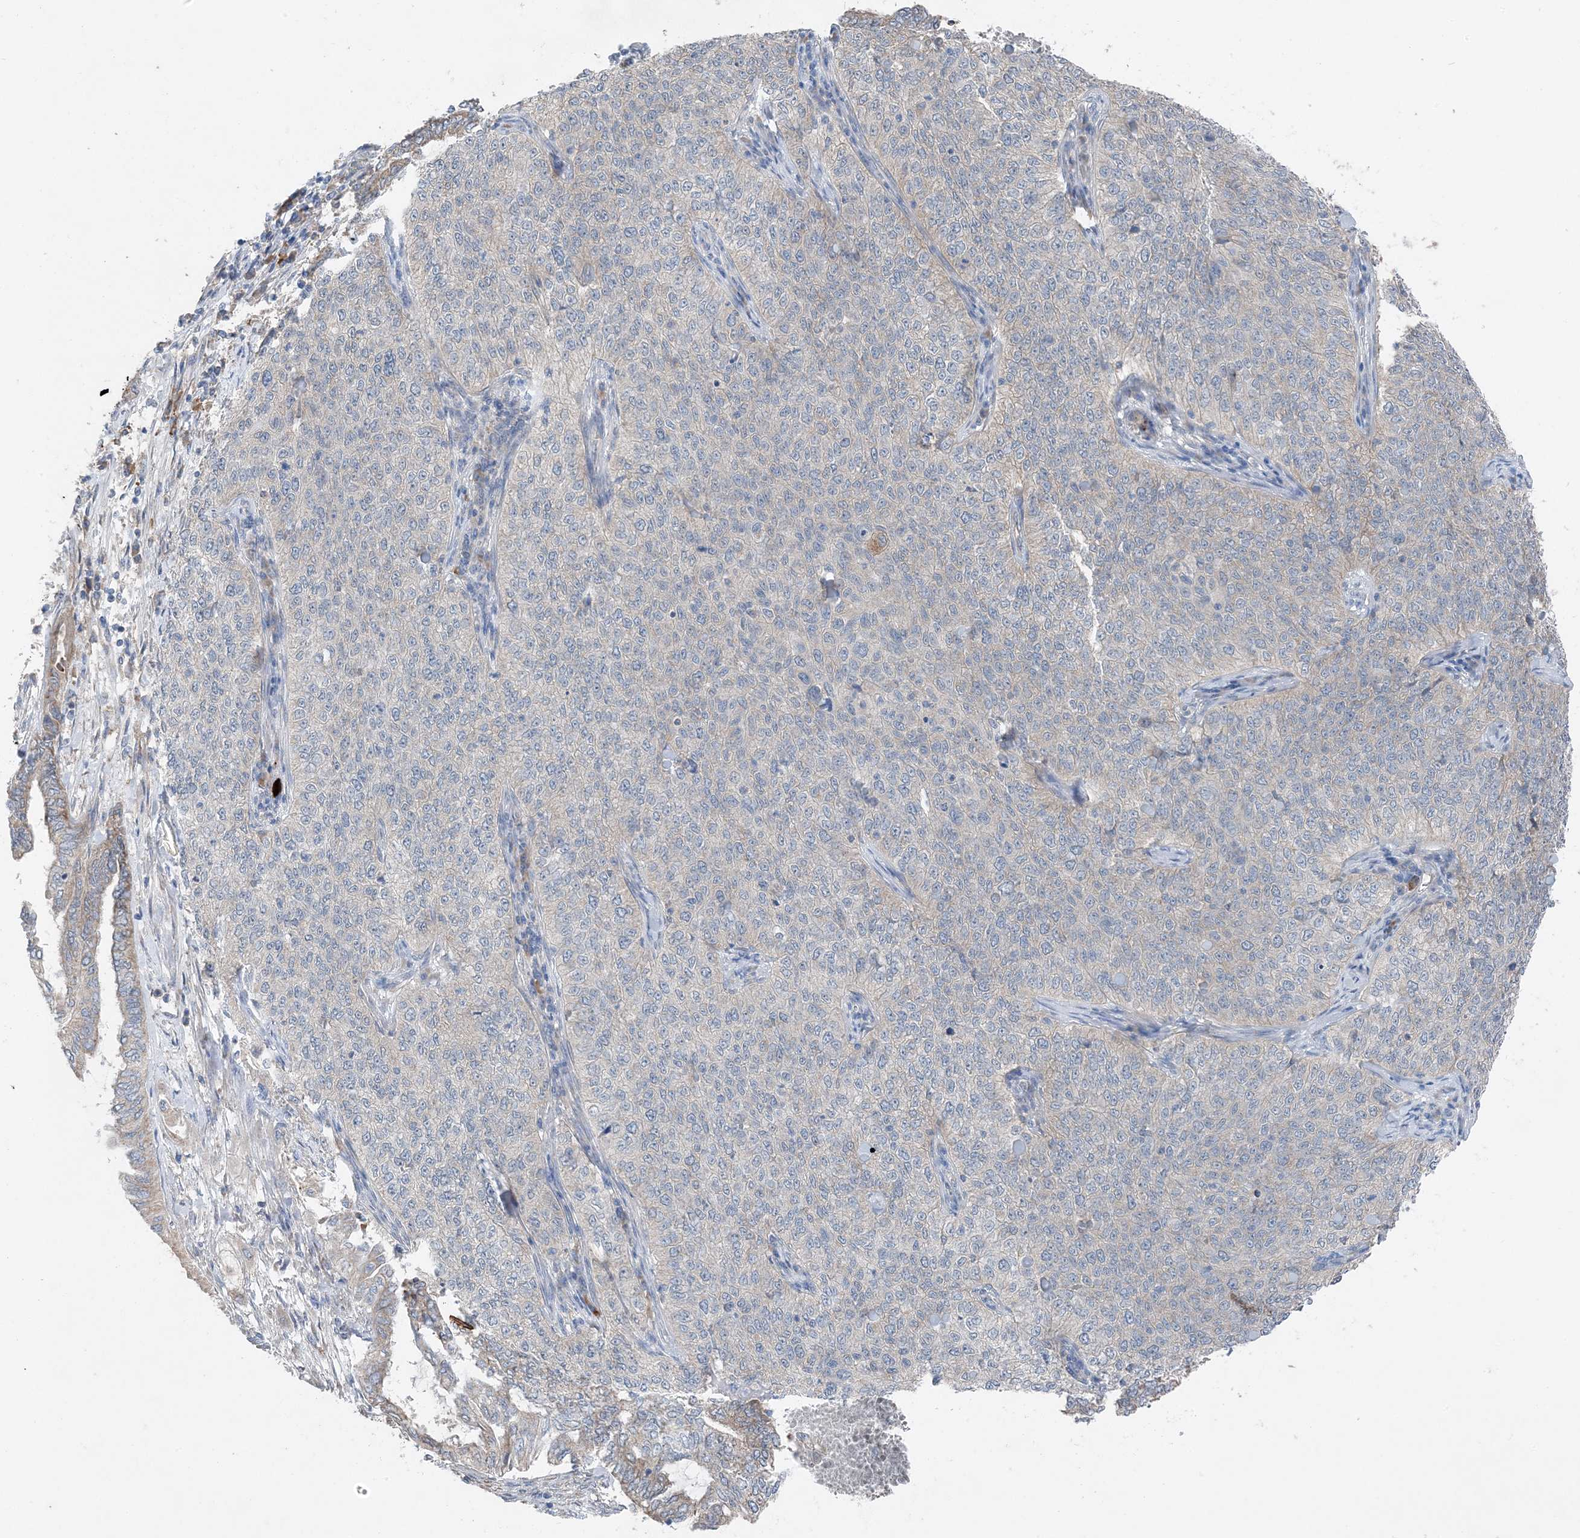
{"staining": {"intensity": "negative", "quantity": "none", "location": "none"}, "tissue": "cervical cancer", "cell_type": "Tumor cells", "image_type": "cancer", "snomed": [{"axis": "morphology", "description": "Squamous cell carcinoma, NOS"}, {"axis": "topography", "description": "Cervix"}], "caption": "IHC image of neoplastic tissue: human cervical cancer stained with DAB (3,3'-diaminobenzidine) reveals no significant protein expression in tumor cells.", "gene": "DHX30", "patient": {"sex": "female", "age": 35}}